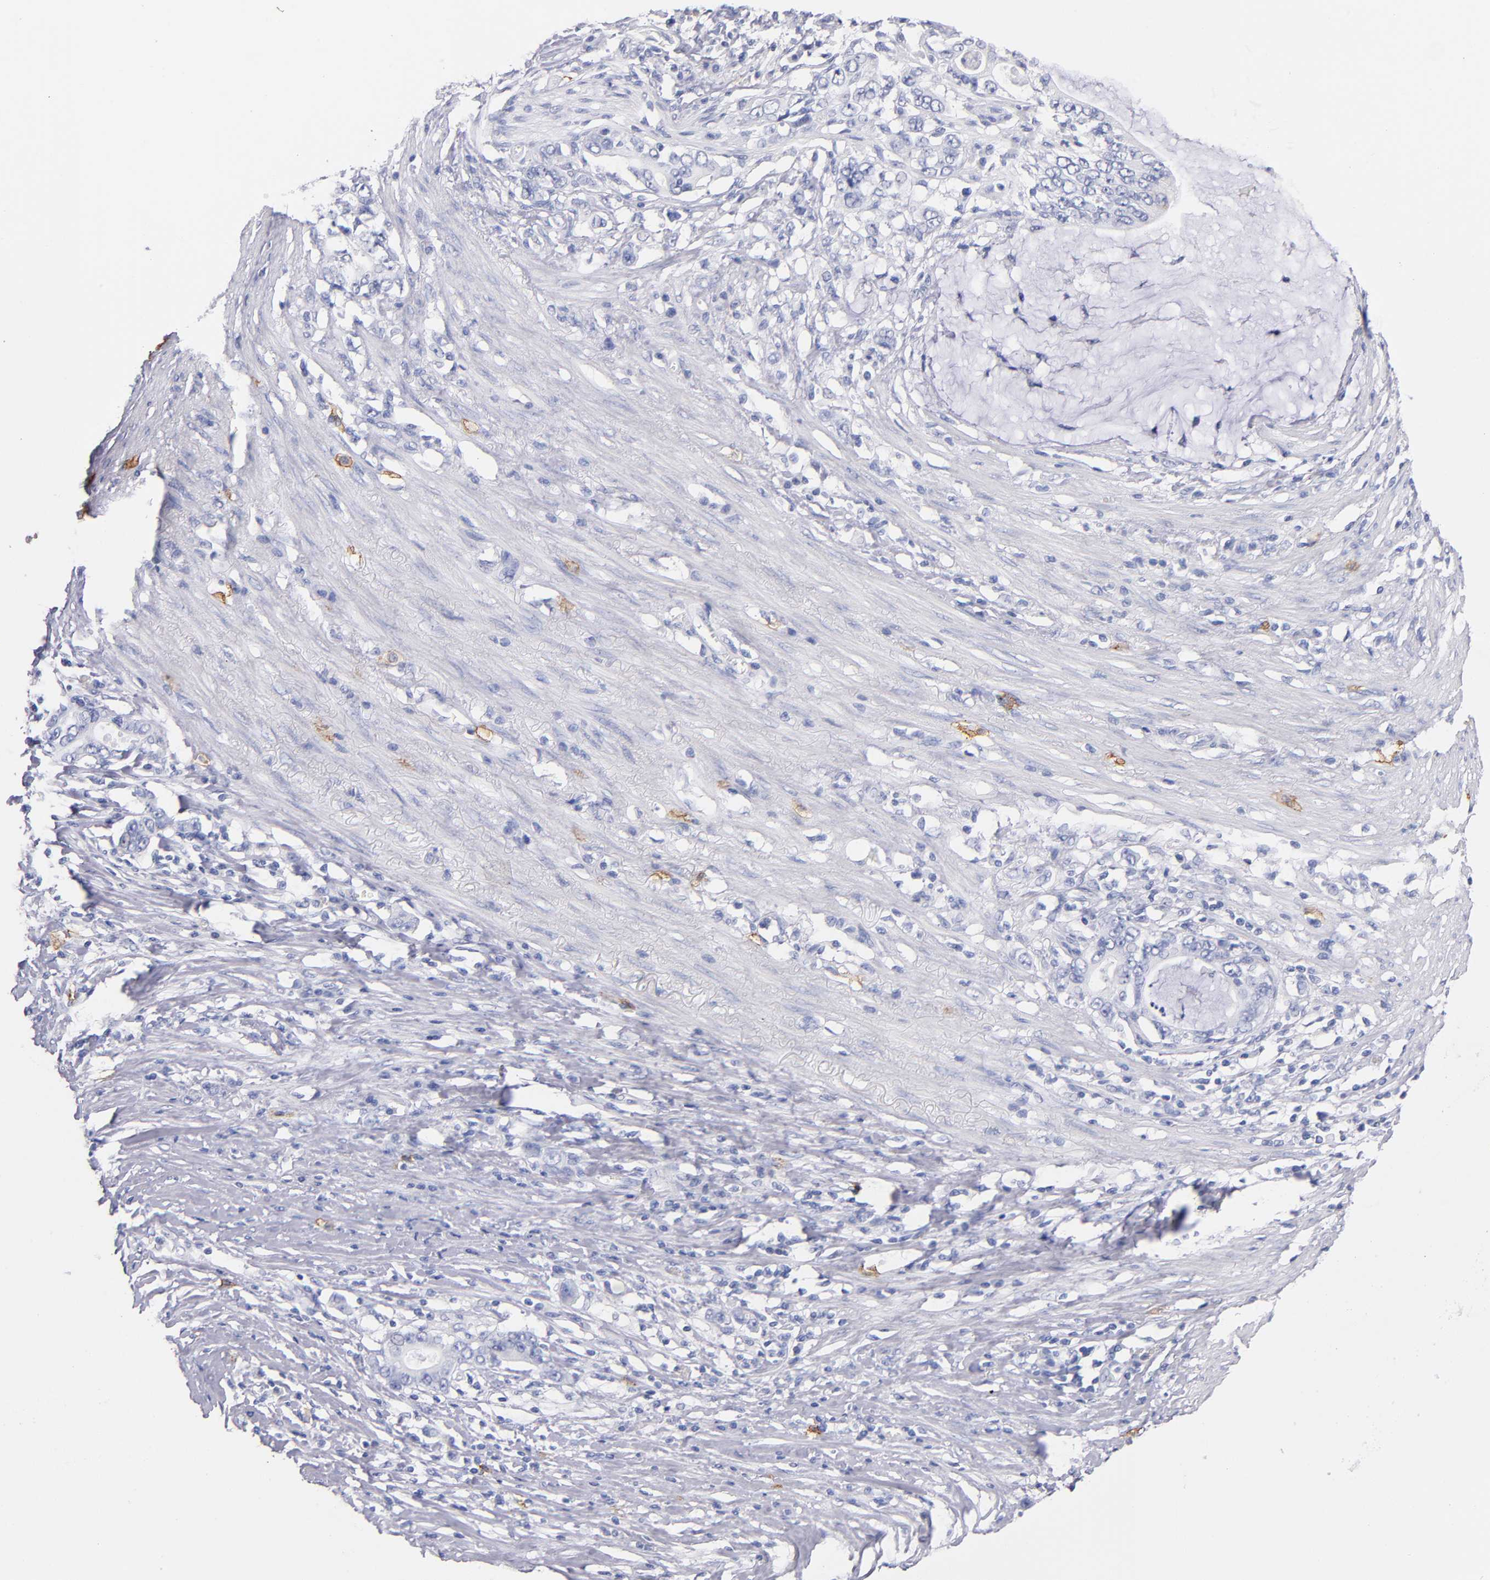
{"staining": {"intensity": "negative", "quantity": "none", "location": "none"}, "tissue": "stomach cancer", "cell_type": "Tumor cells", "image_type": "cancer", "snomed": [{"axis": "morphology", "description": "Adenocarcinoma, NOS"}, {"axis": "topography", "description": "Stomach, lower"}], "caption": "High magnification brightfield microscopy of stomach cancer stained with DAB (3,3'-diaminobenzidine) (brown) and counterstained with hematoxylin (blue): tumor cells show no significant staining. Nuclei are stained in blue.", "gene": "KIT", "patient": {"sex": "female", "age": 72}}